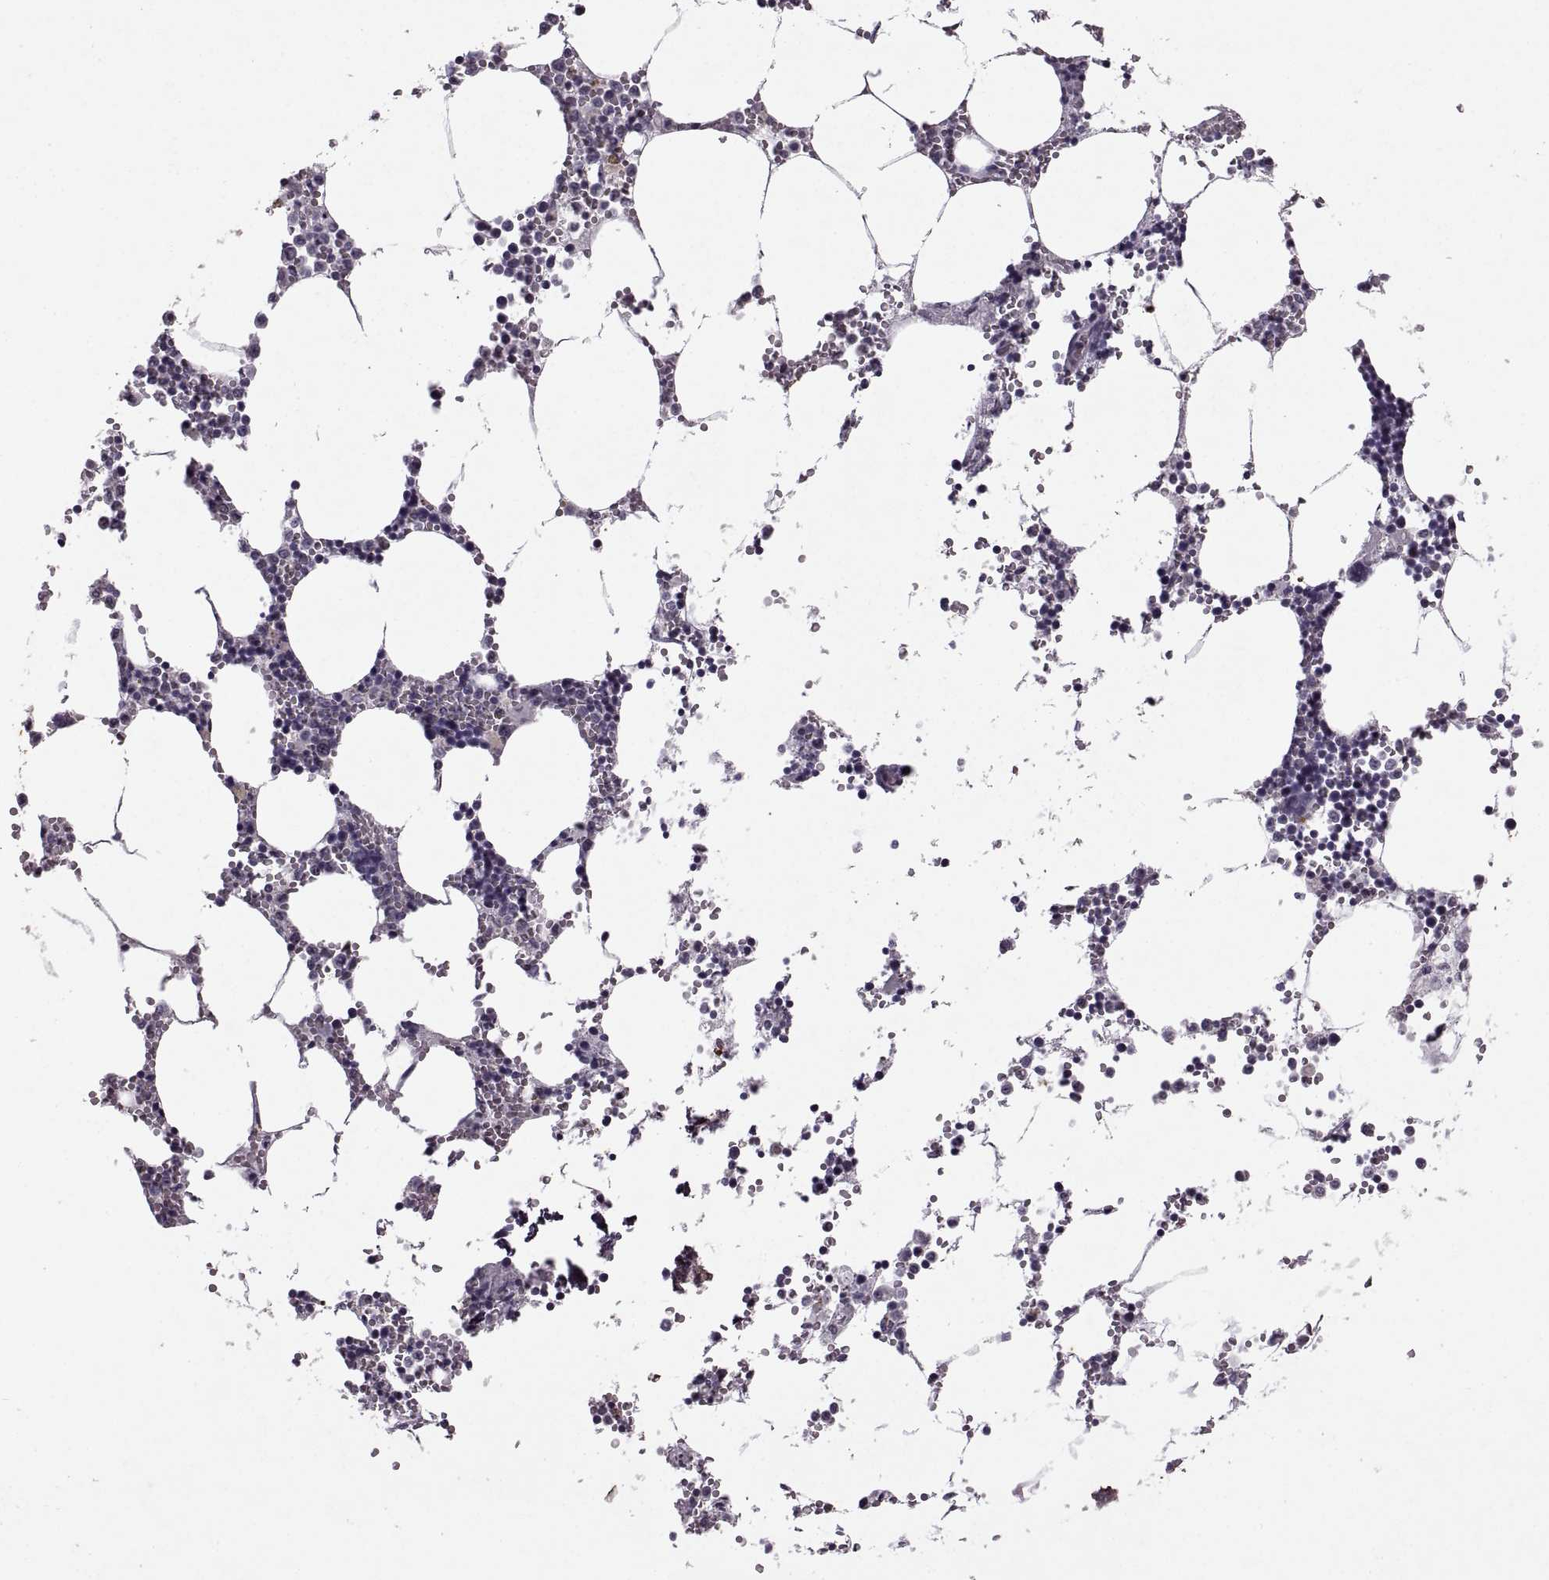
{"staining": {"intensity": "negative", "quantity": "none", "location": "none"}, "tissue": "bone marrow", "cell_type": "Hematopoietic cells", "image_type": "normal", "snomed": [{"axis": "morphology", "description": "Normal tissue, NOS"}, {"axis": "topography", "description": "Bone marrow"}], "caption": "Bone marrow stained for a protein using immunohistochemistry shows no expression hematopoietic cells.", "gene": "SINHCAF", "patient": {"sex": "male", "age": 54}}